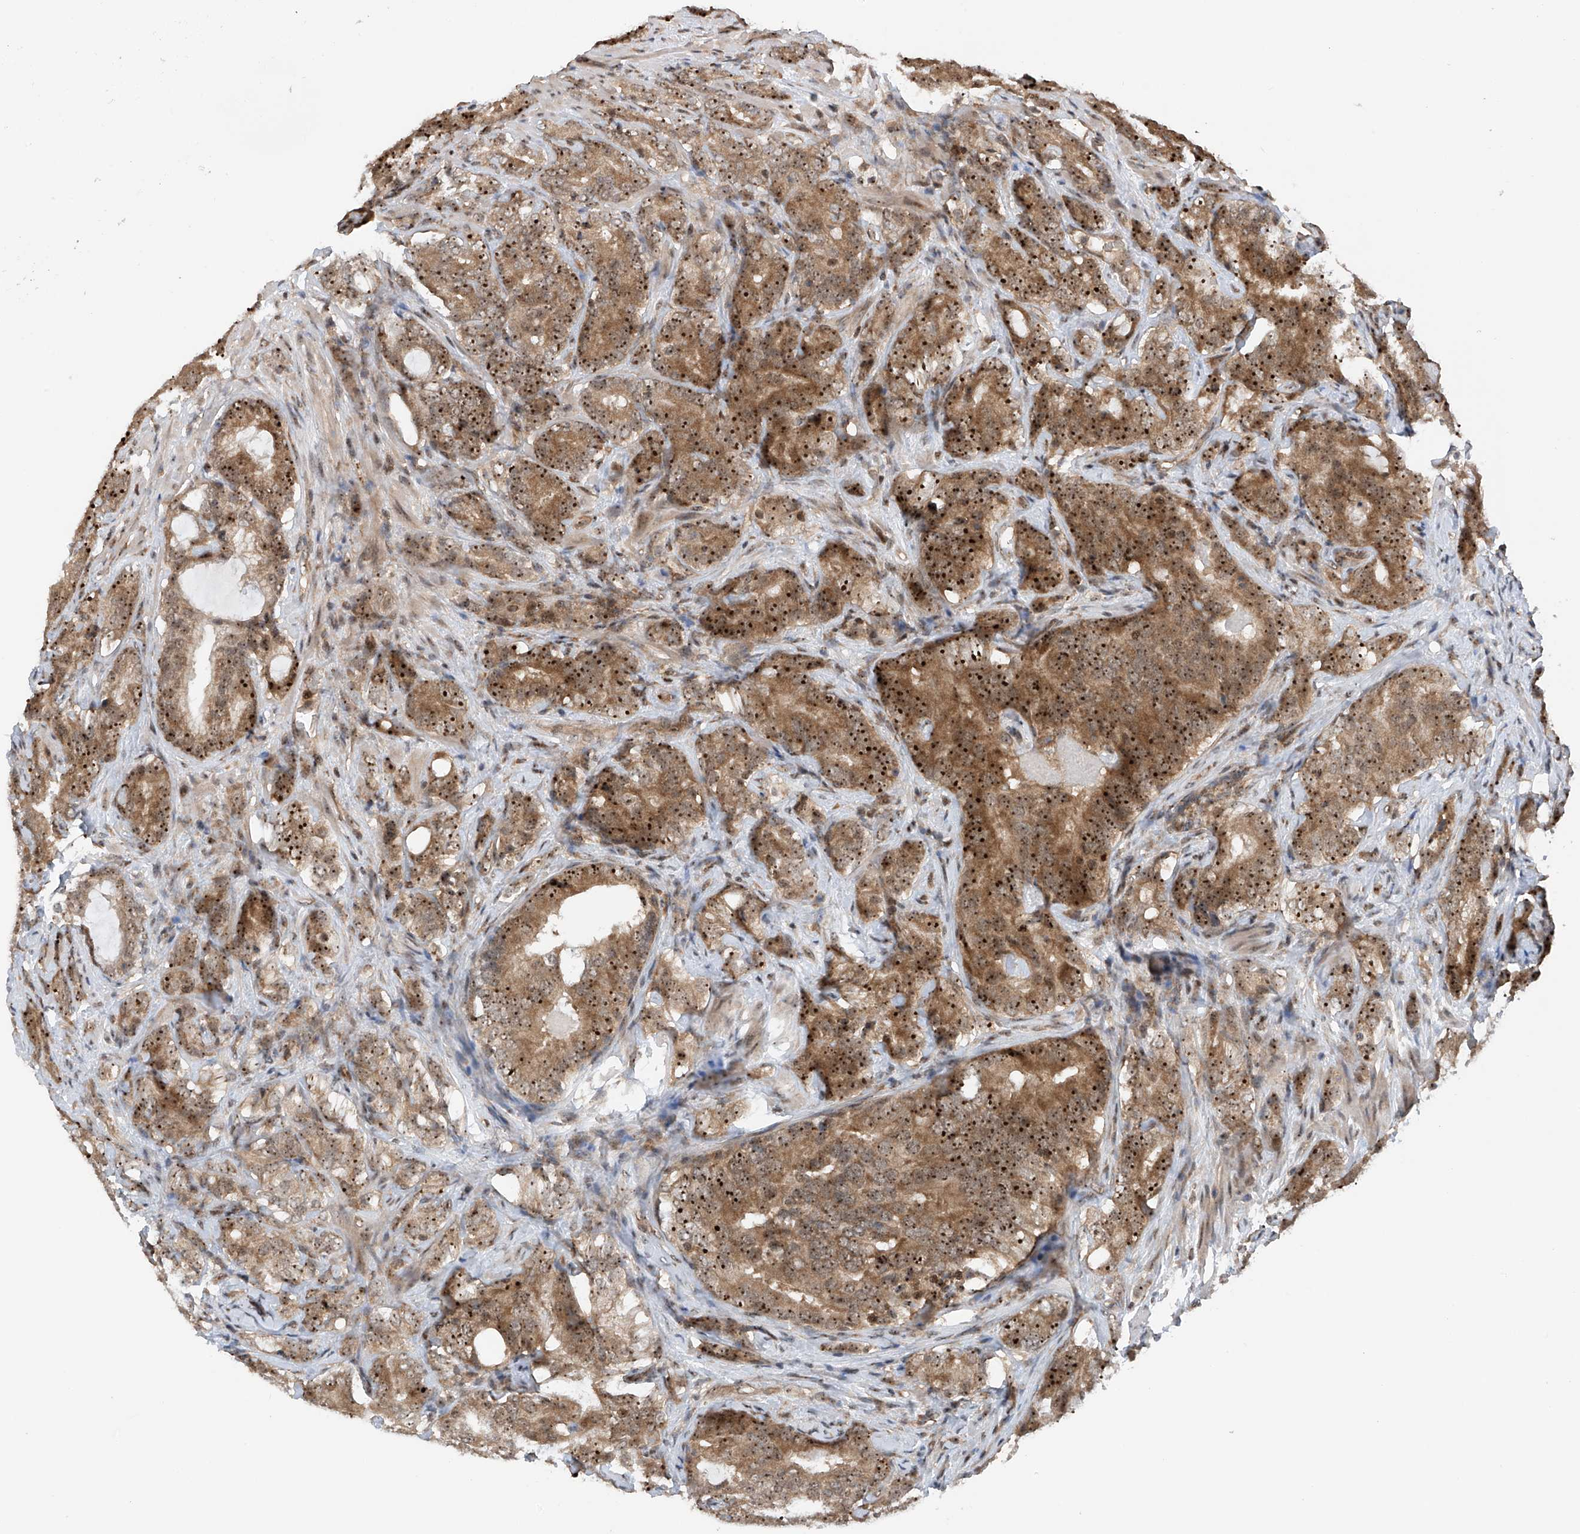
{"staining": {"intensity": "strong", "quantity": ">75%", "location": "cytoplasmic/membranous,nuclear"}, "tissue": "prostate cancer", "cell_type": "Tumor cells", "image_type": "cancer", "snomed": [{"axis": "morphology", "description": "Adenocarcinoma, High grade"}, {"axis": "topography", "description": "Prostate"}], "caption": "Brown immunohistochemical staining in prostate cancer (adenocarcinoma (high-grade)) reveals strong cytoplasmic/membranous and nuclear positivity in about >75% of tumor cells.", "gene": "C1orf131", "patient": {"sex": "male", "age": 66}}